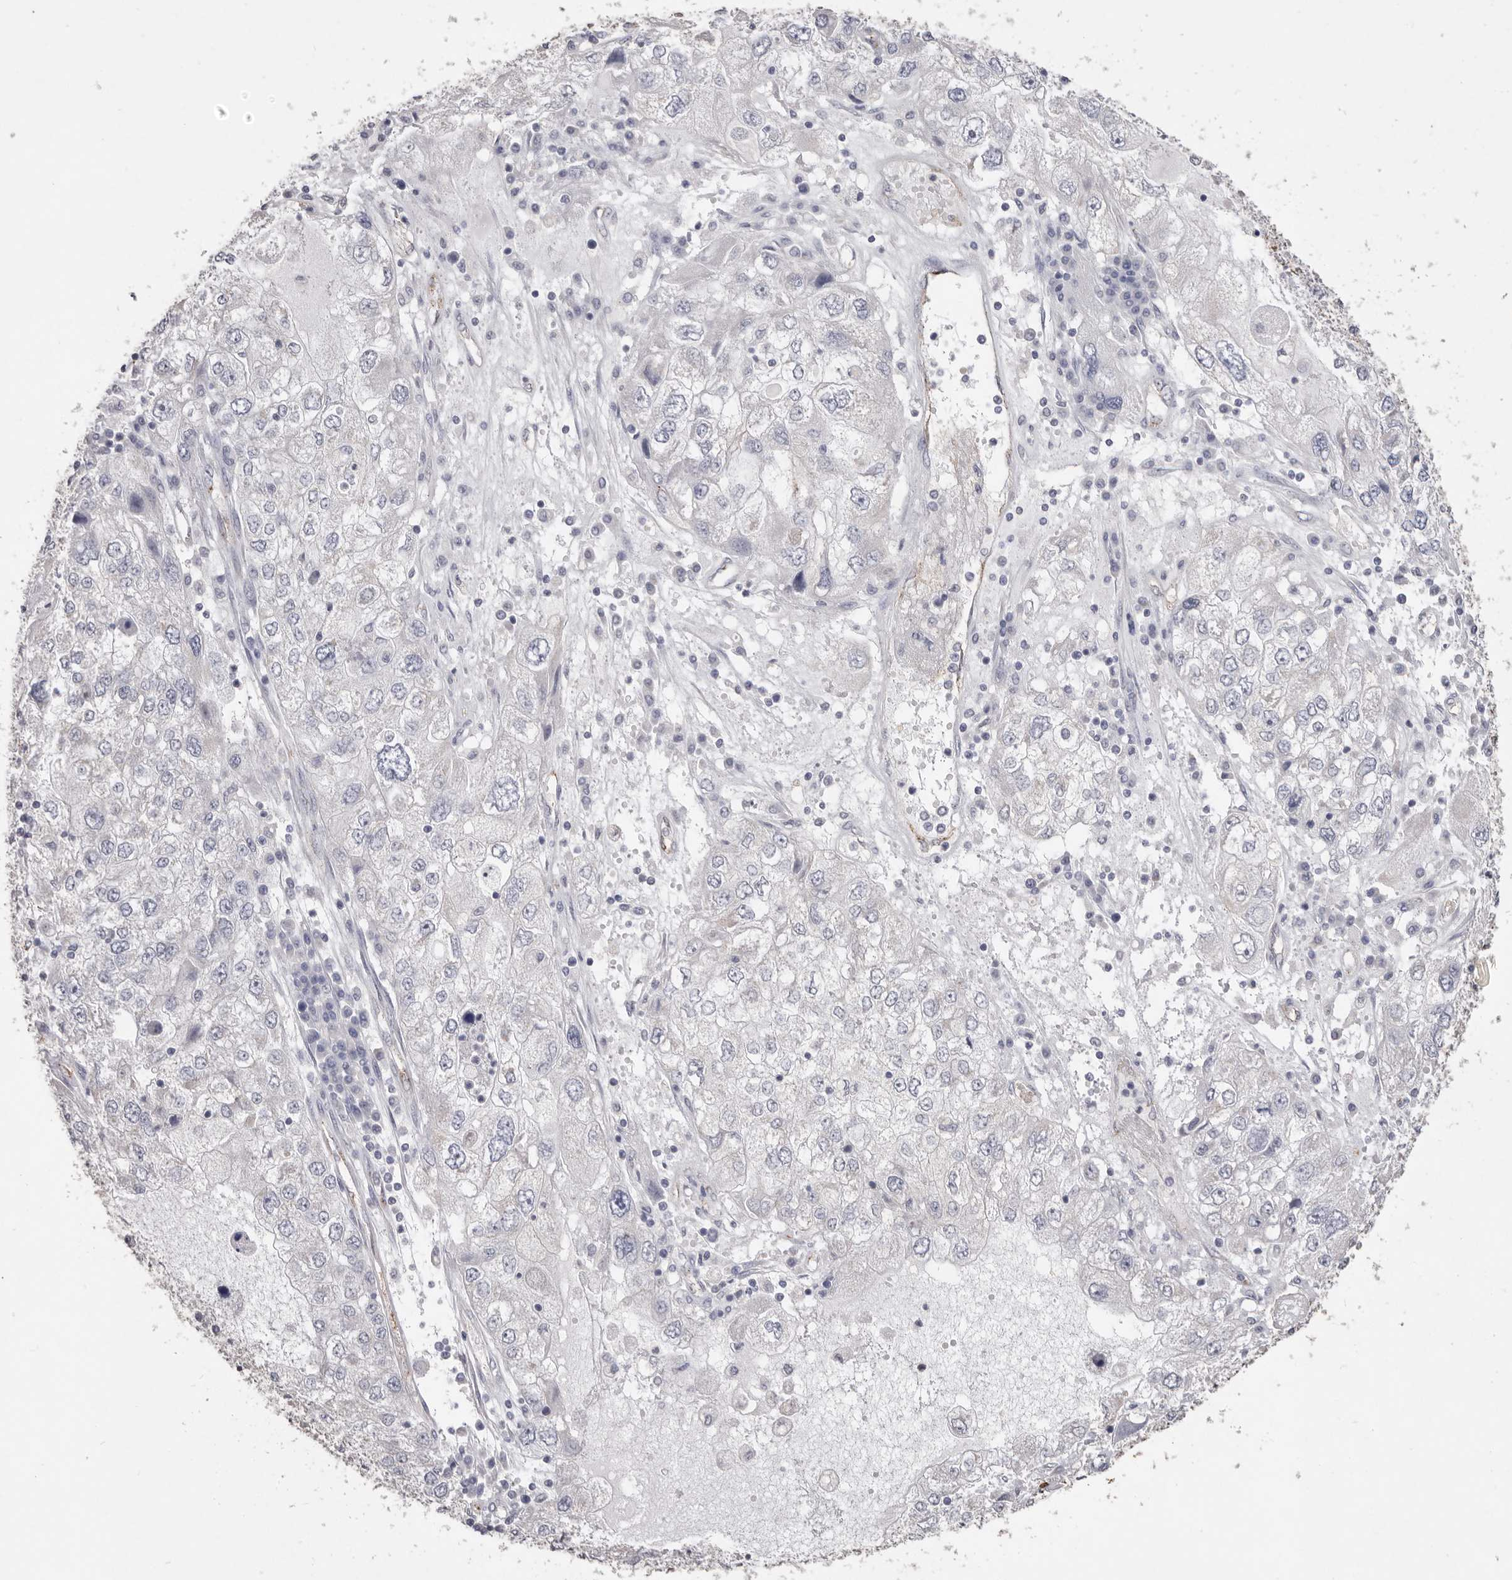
{"staining": {"intensity": "negative", "quantity": "none", "location": "none"}, "tissue": "endometrial cancer", "cell_type": "Tumor cells", "image_type": "cancer", "snomed": [{"axis": "morphology", "description": "Adenocarcinoma, NOS"}, {"axis": "topography", "description": "Endometrium"}], "caption": "The micrograph displays no staining of tumor cells in endometrial cancer.", "gene": "ZYG11B", "patient": {"sex": "female", "age": 49}}